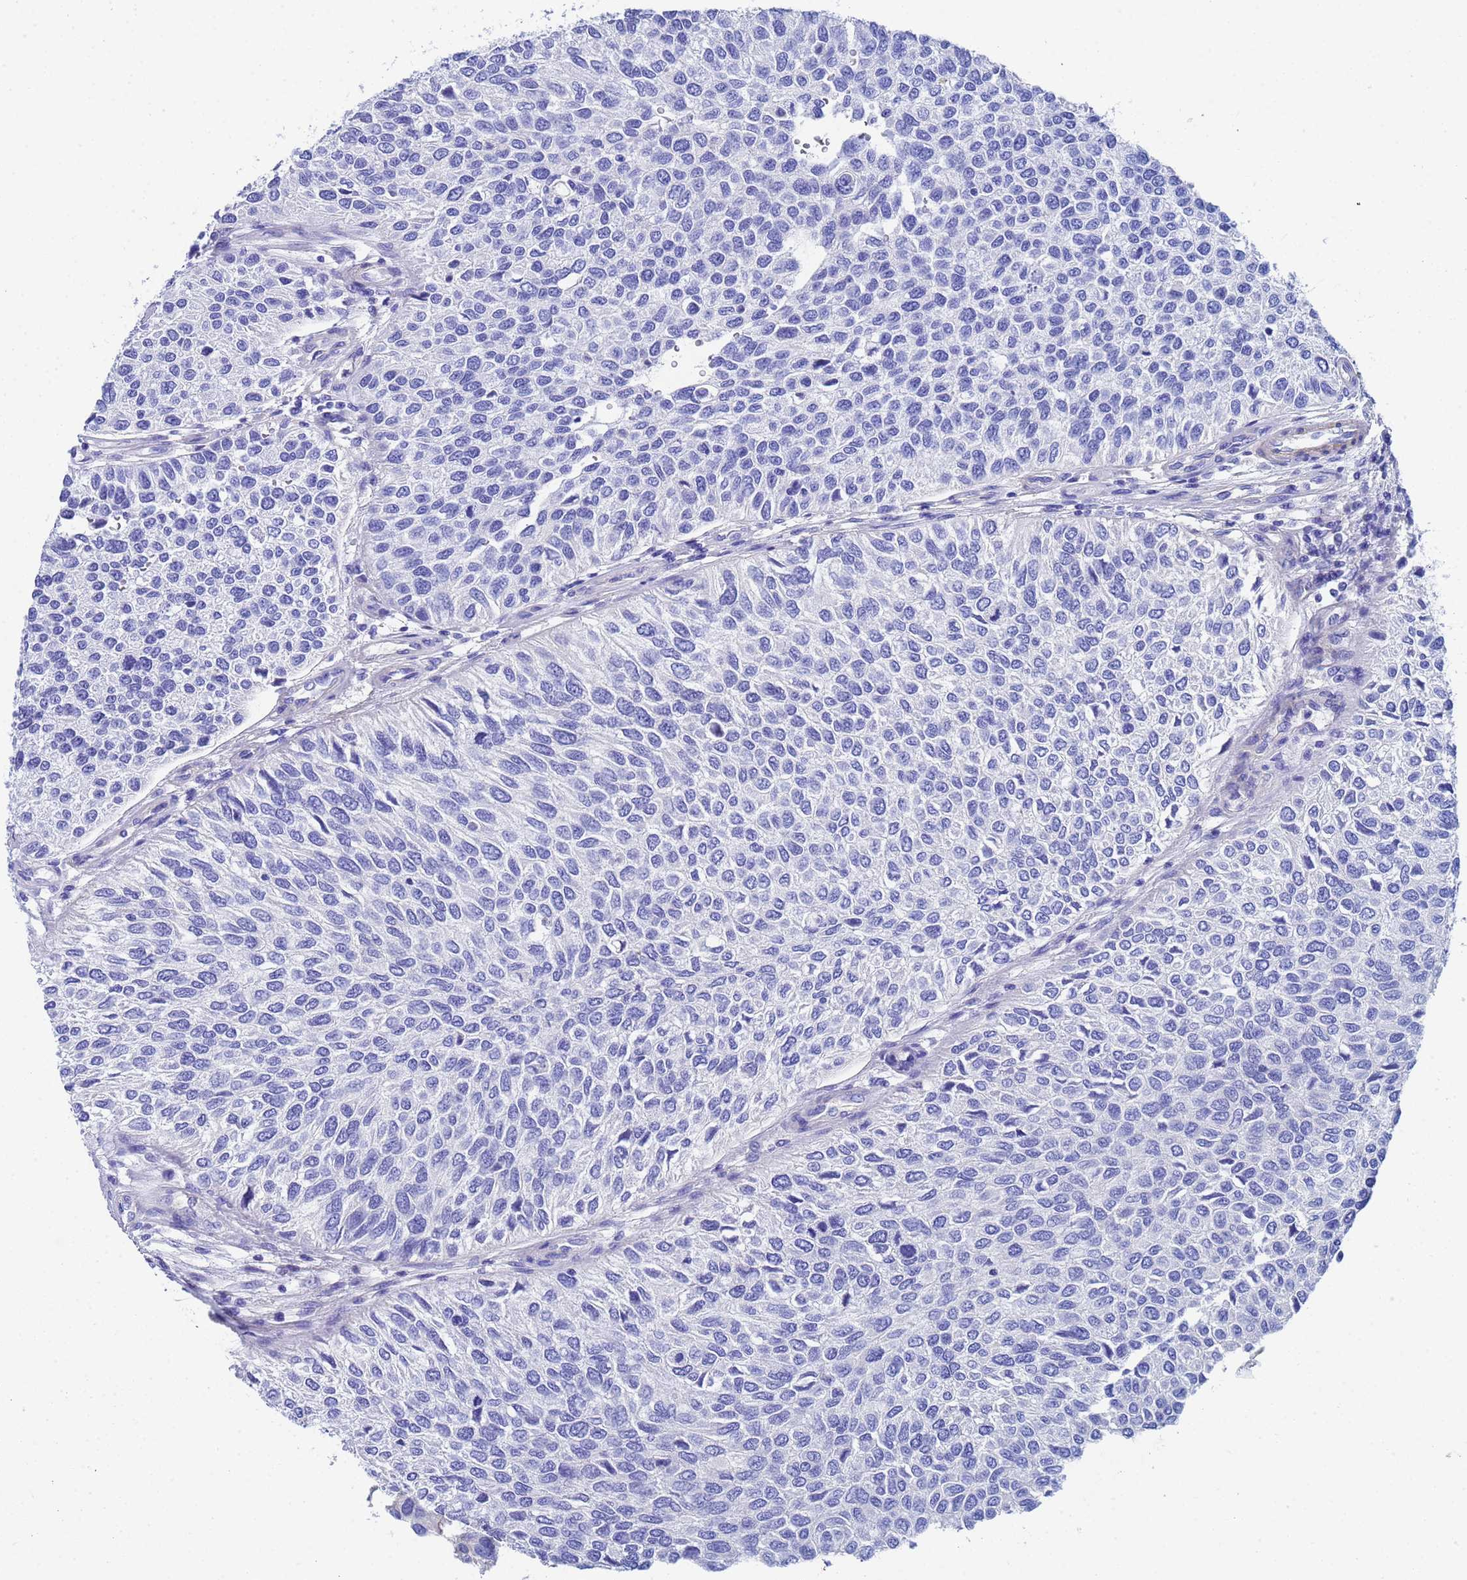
{"staining": {"intensity": "negative", "quantity": "none", "location": "none"}, "tissue": "urothelial cancer", "cell_type": "Tumor cells", "image_type": "cancer", "snomed": [{"axis": "morphology", "description": "Urothelial carcinoma, NOS"}, {"axis": "topography", "description": "Urinary bladder"}], "caption": "This image is of transitional cell carcinoma stained with immunohistochemistry (IHC) to label a protein in brown with the nuclei are counter-stained blue. There is no expression in tumor cells. (DAB immunohistochemistry visualized using brightfield microscopy, high magnification).", "gene": "CST4", "patient": {"sex": "male", "age": 55}}